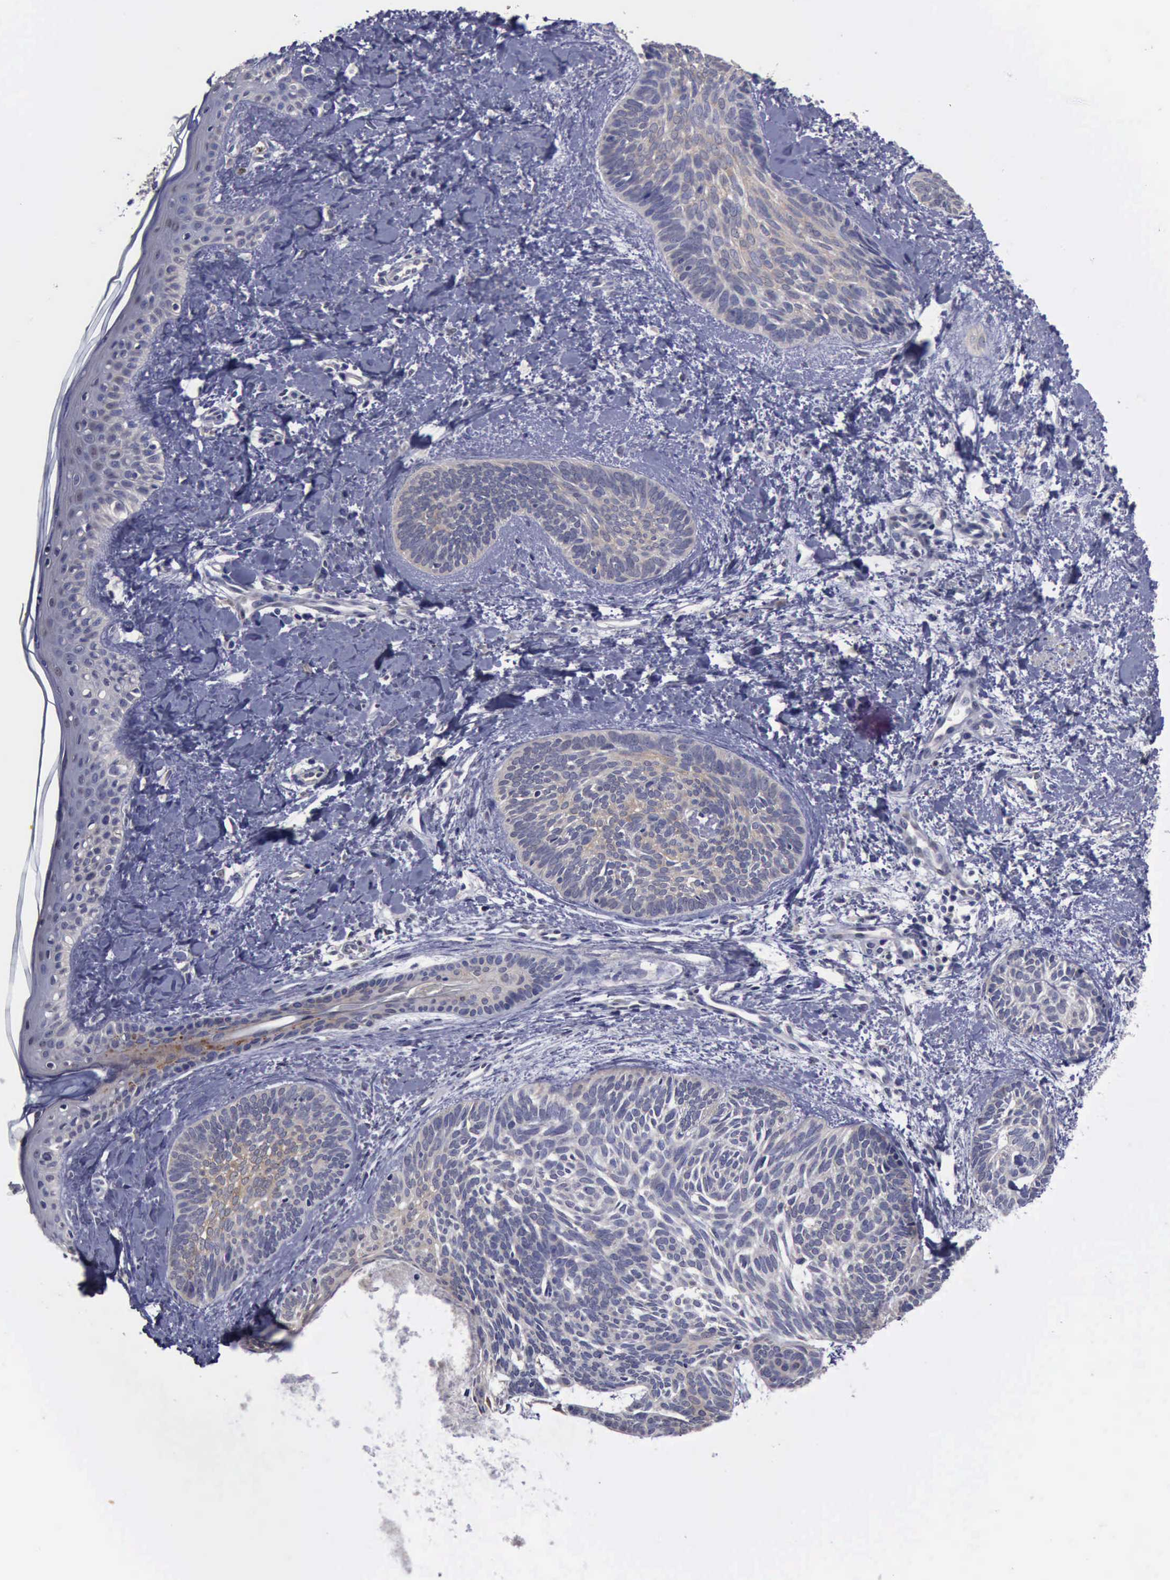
{"staining": {"intensity": "negative", "quantity": "none", "location": "none"}, "tissue": "skin cancer", "cell_type": "Tumor cells", "image_type": "cancer", "snomed": [{"axis": "morphology", "description": "Basal cell carcinoma"}, {"axis": "topography", "description": "Skin"}], "caption": "The histopathology image displays no staining of tumor cells in basal cell carcinoma (skin).", "gene": "PHKA1", "patient": {"sex": "female", "age": 81}}